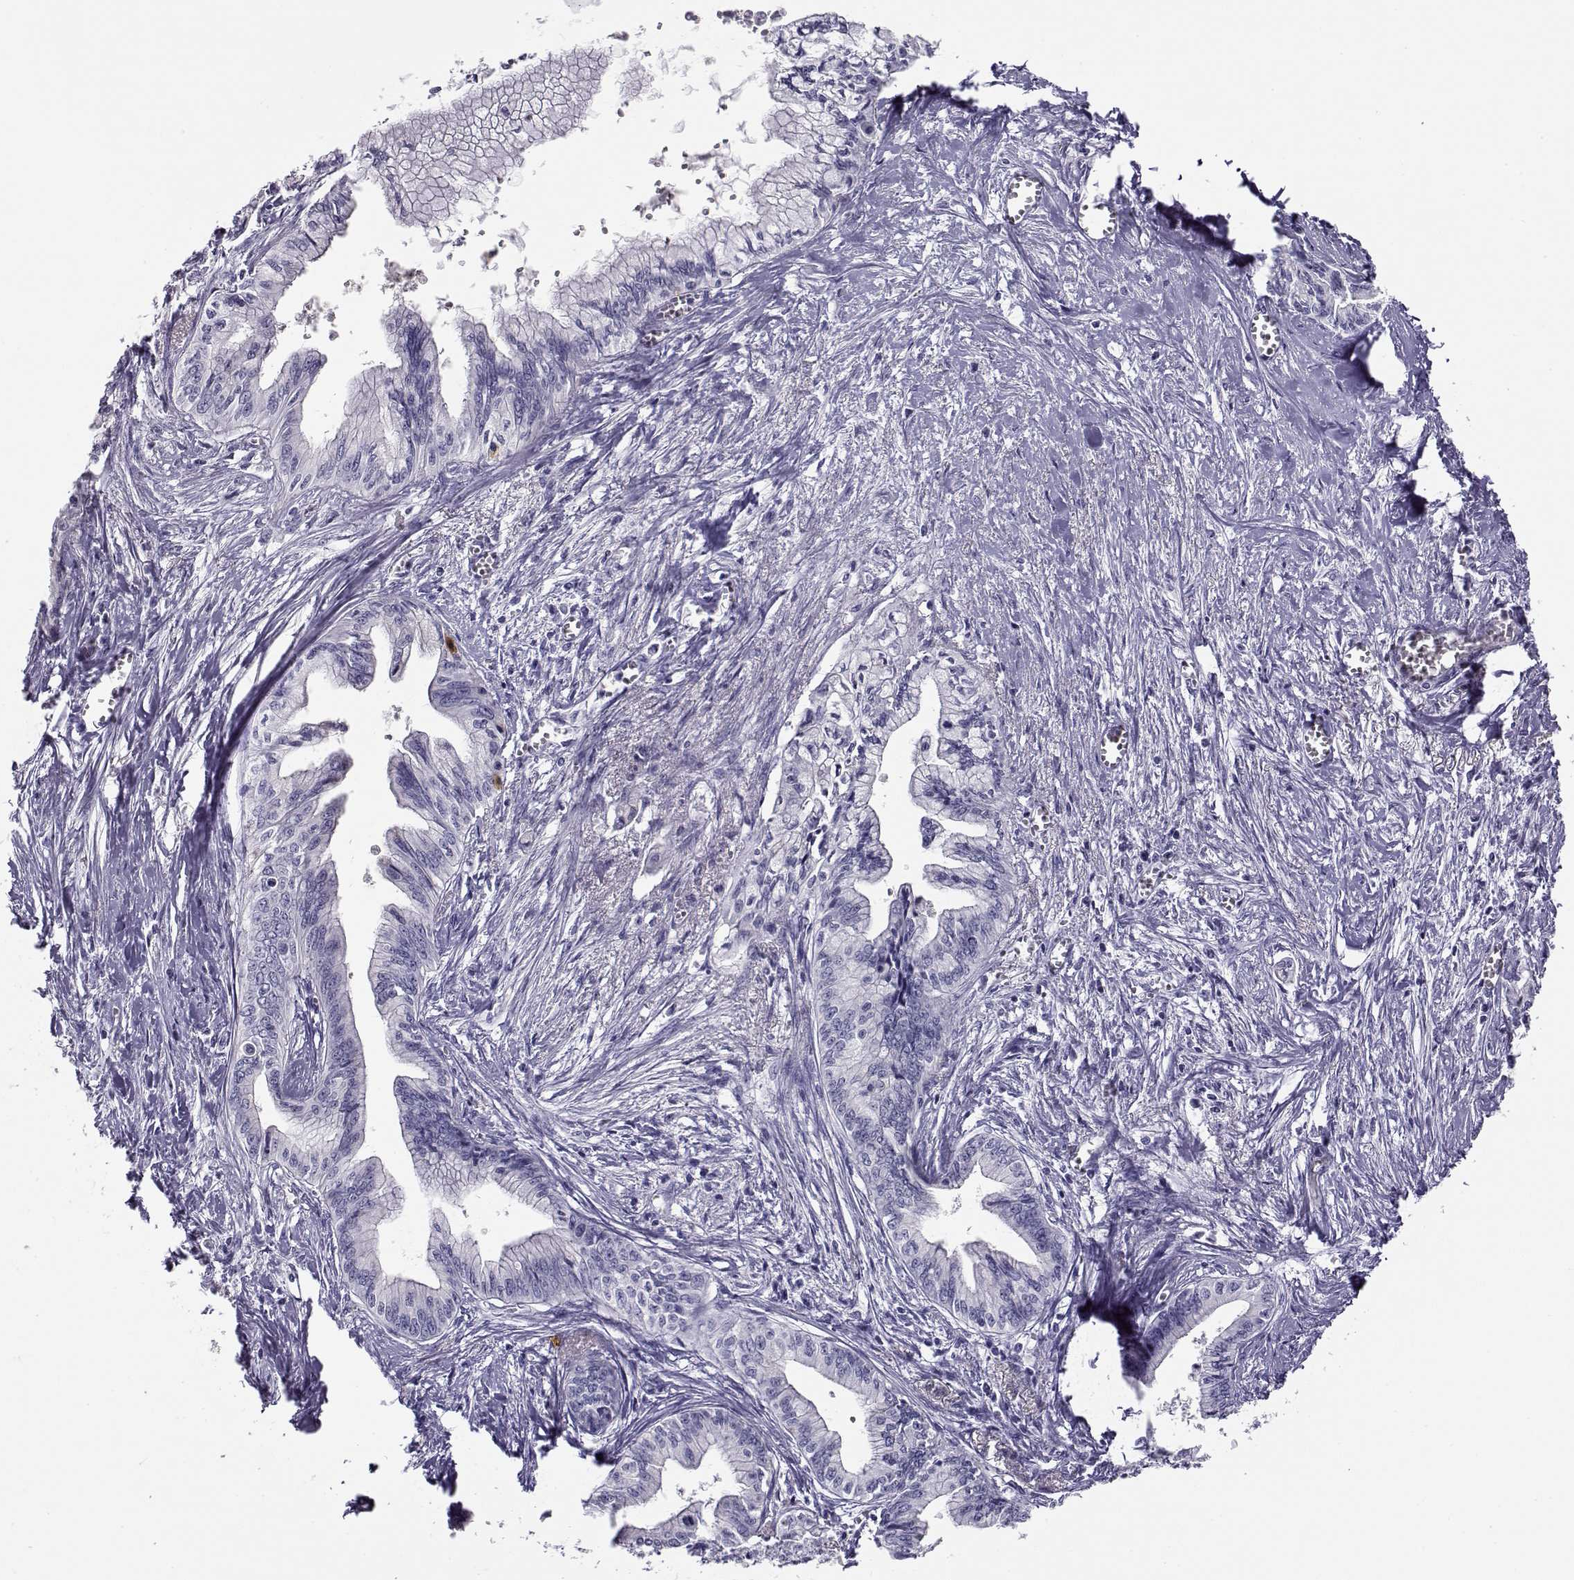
{"staining": {"intensity": "negative", "quantity": "none", "location": "none"}, "tissue": "pancreatic cancer", "cell_type": "Tumor cells", "image_type": "cancer", "snomed": [{"axis": "morphology", "description": "Adenocarcinoma, NOS"}, {"axis": "topography", "description": "Pancreas"}], "caption": "Tumor cells show no significant protein expression in pancreatic cancer.", "gene": "RHOXF2", "patient": {"sex": "female", "age": 61}}